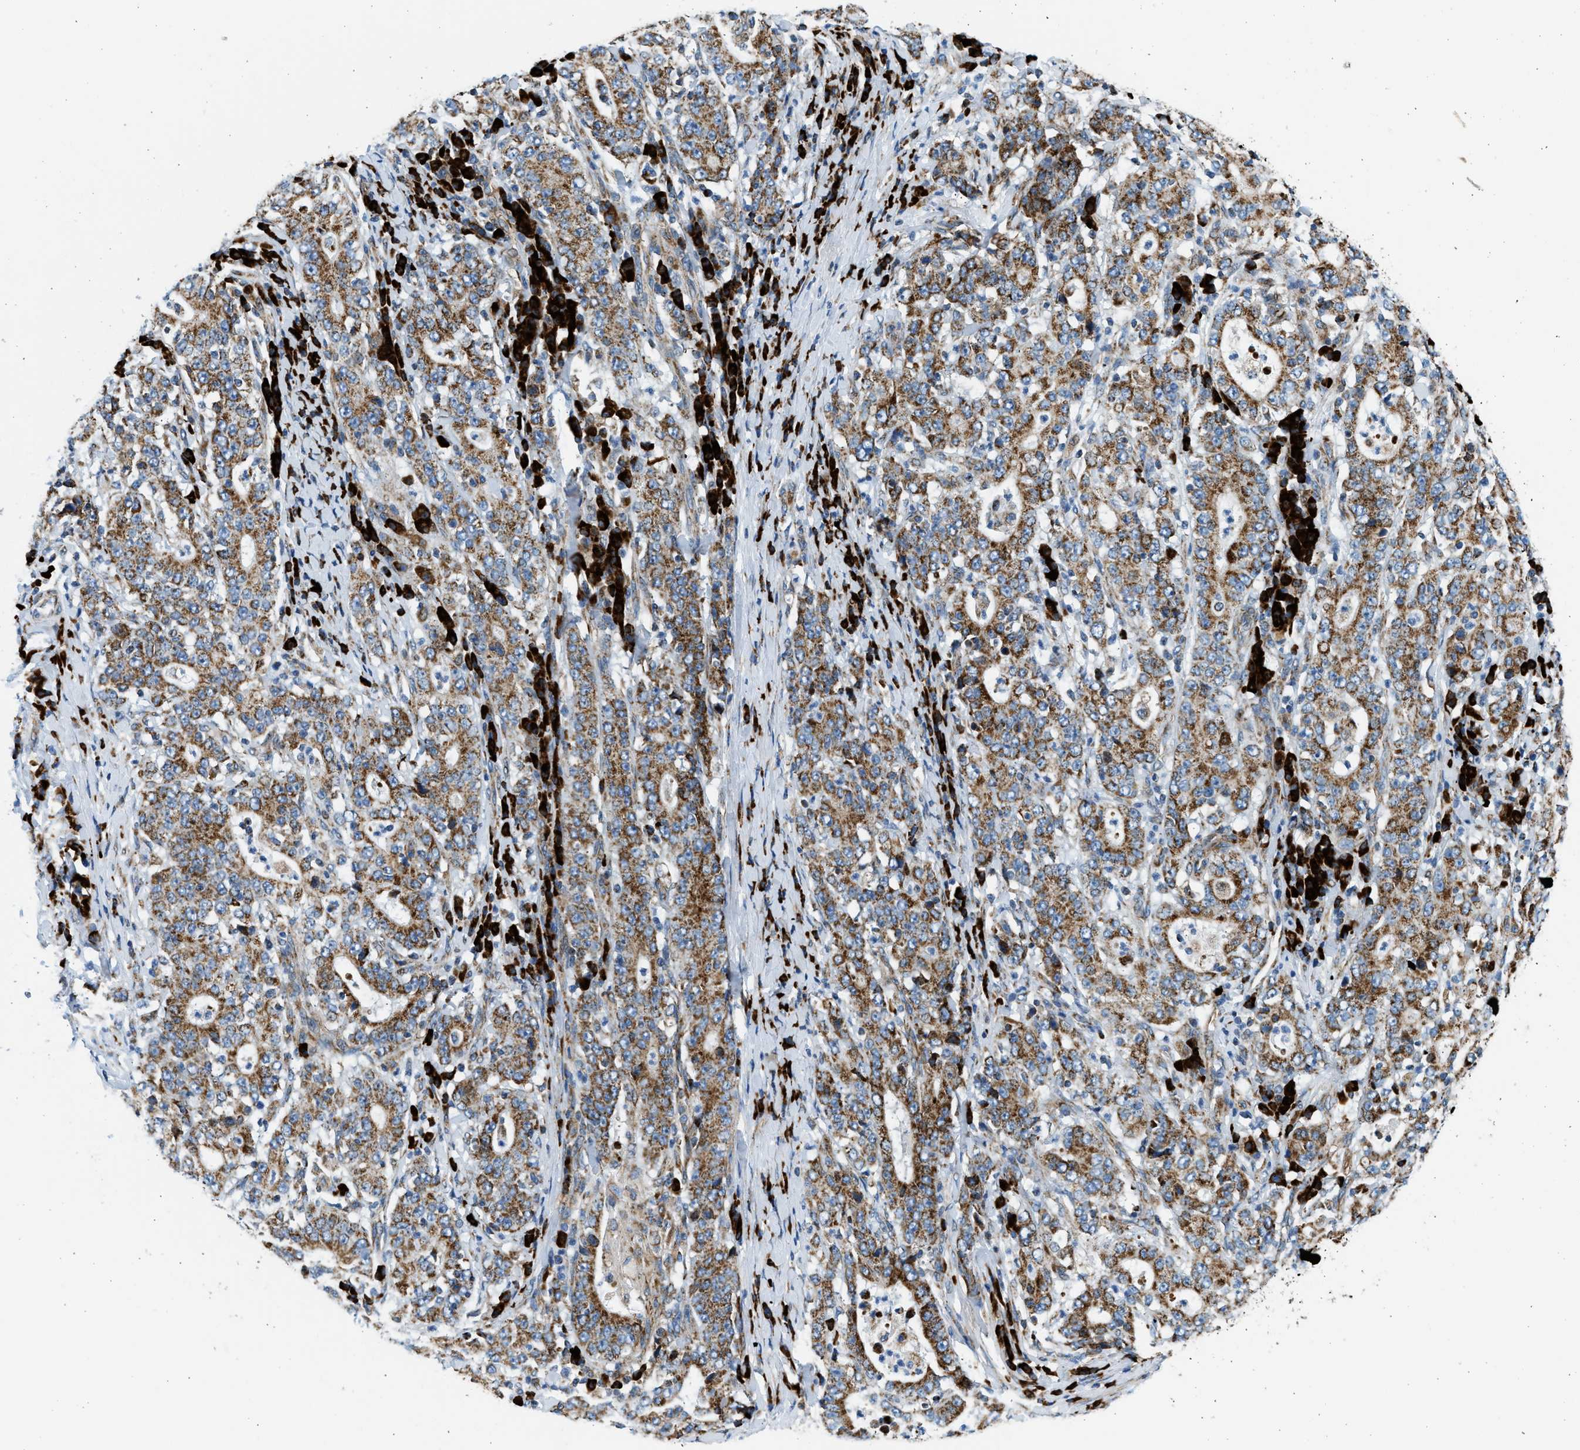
{"staining": {"intensity": "strong", "quantity": ">75%", "location": "cytoplasmic/membranous"}, "tissue": "stomach cancer", "cell_type": "Tumor cells", "image_type": "cancer", "snomed": [{"axis": "morphology", "description": "Normal tissue, NOS"}, {"axis": "morphology", "description": "Adenocarcinoma, NOS"}, {"axis": "topography", "description": "Stomach, upper"}, {"axis": "topography", "description": "Stomach"}], "caption": "About >75% of tumor cells in human stomach cancer (adenocarcinoma) show strong cytoplasmic/membranous protein staining as visualized by brown immunohistochemical staining.", "gene": "KCNMB3", "patient": {"sex": "male", "age": 59}}